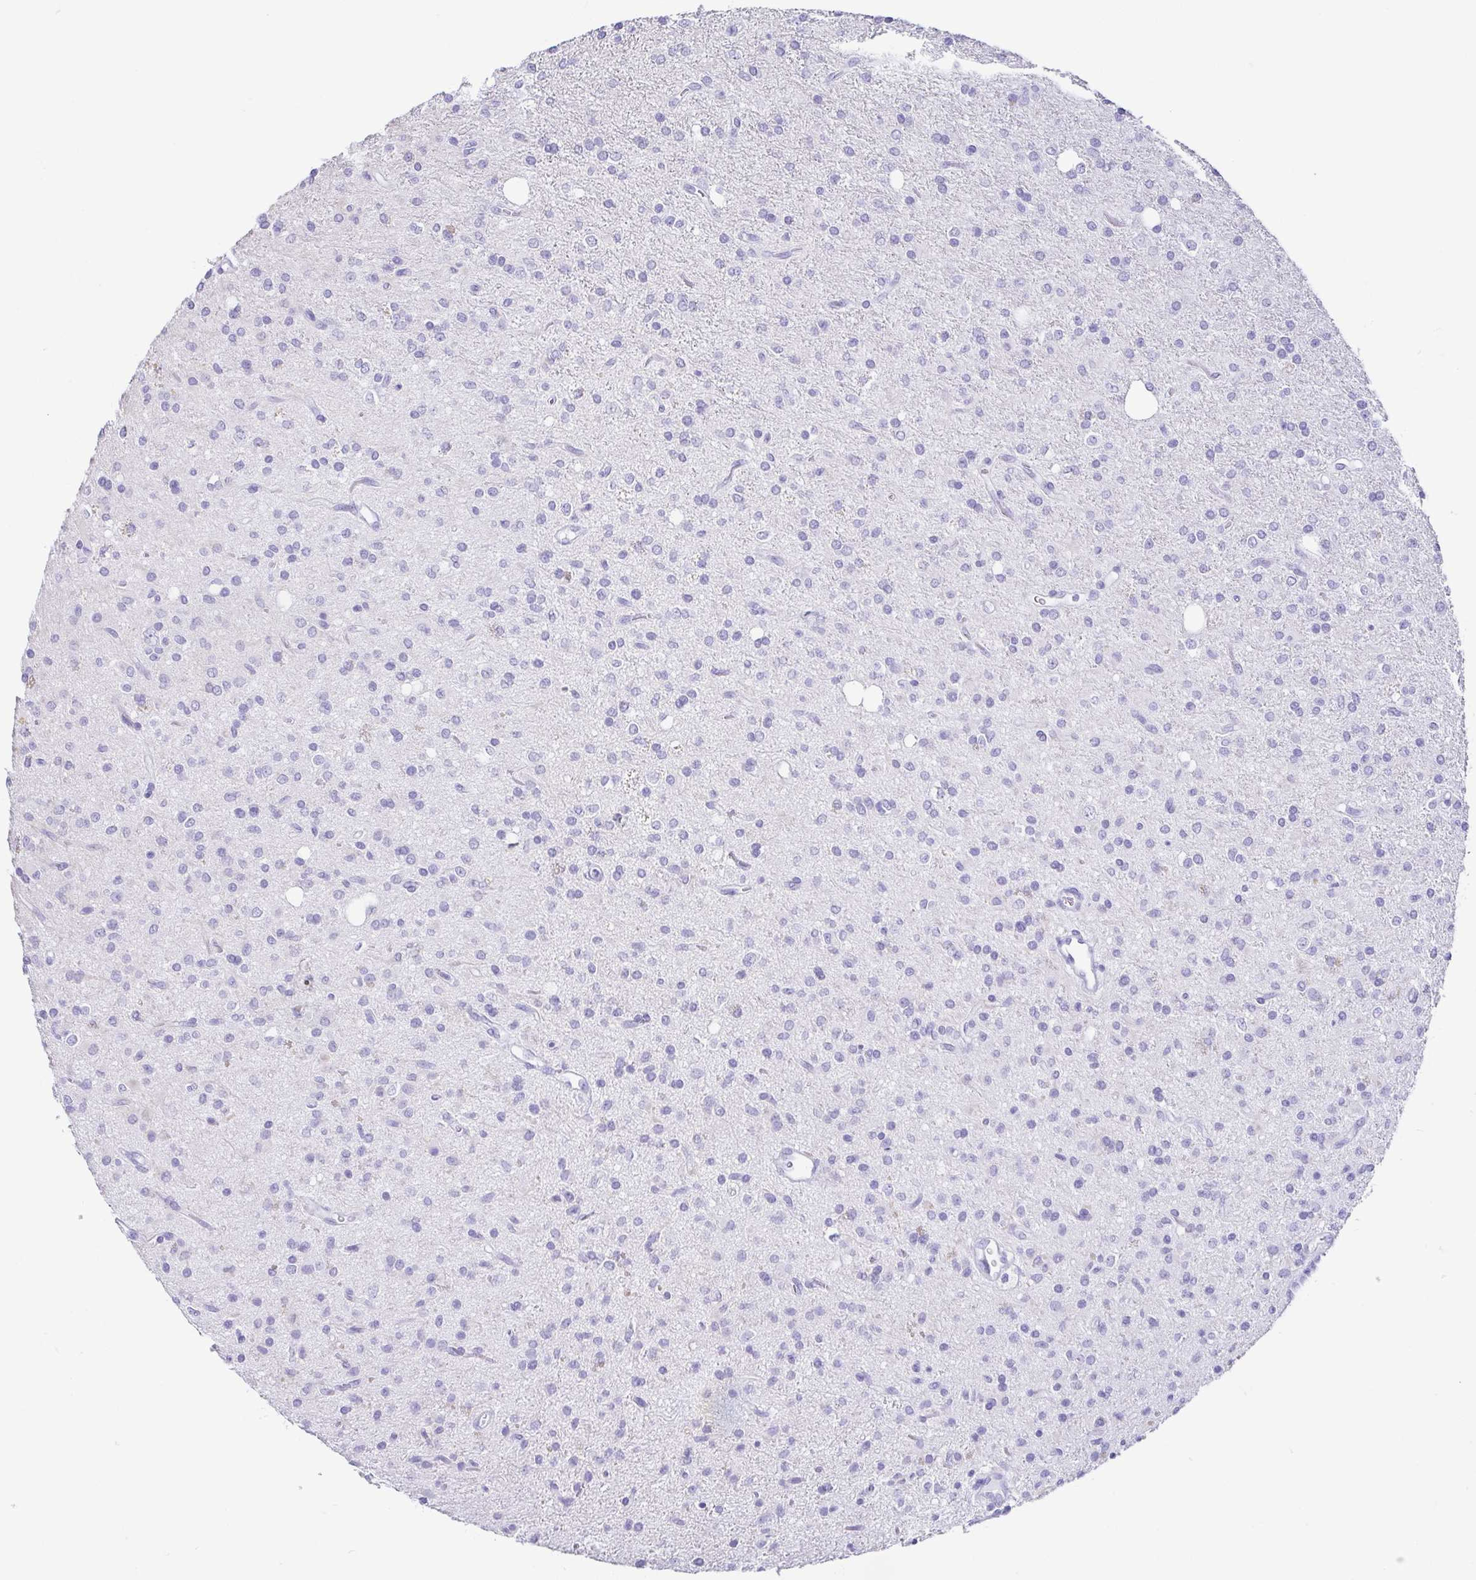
{"staining": {"intensity": "negative", "quantity": "none", "location": "none"}, "tissue": "glioma", "cell_type": "Tumor cells", "image_type": "cancer", "snomed": [{"axis": "morphology", "description": "Glioma, malignant, Low grade"}, {"axis": "topography", "description": "Brain"}], "caption": "A high-resolution image shows IHC staining of low-grade glioma (malignant), which shows no significant staining in tumor cells. (Brightfield microscopy of DAB immunohistochemistry at high magnification).", "gene": "CD164L2", "patient": {"sex": "female", "age": 33}}